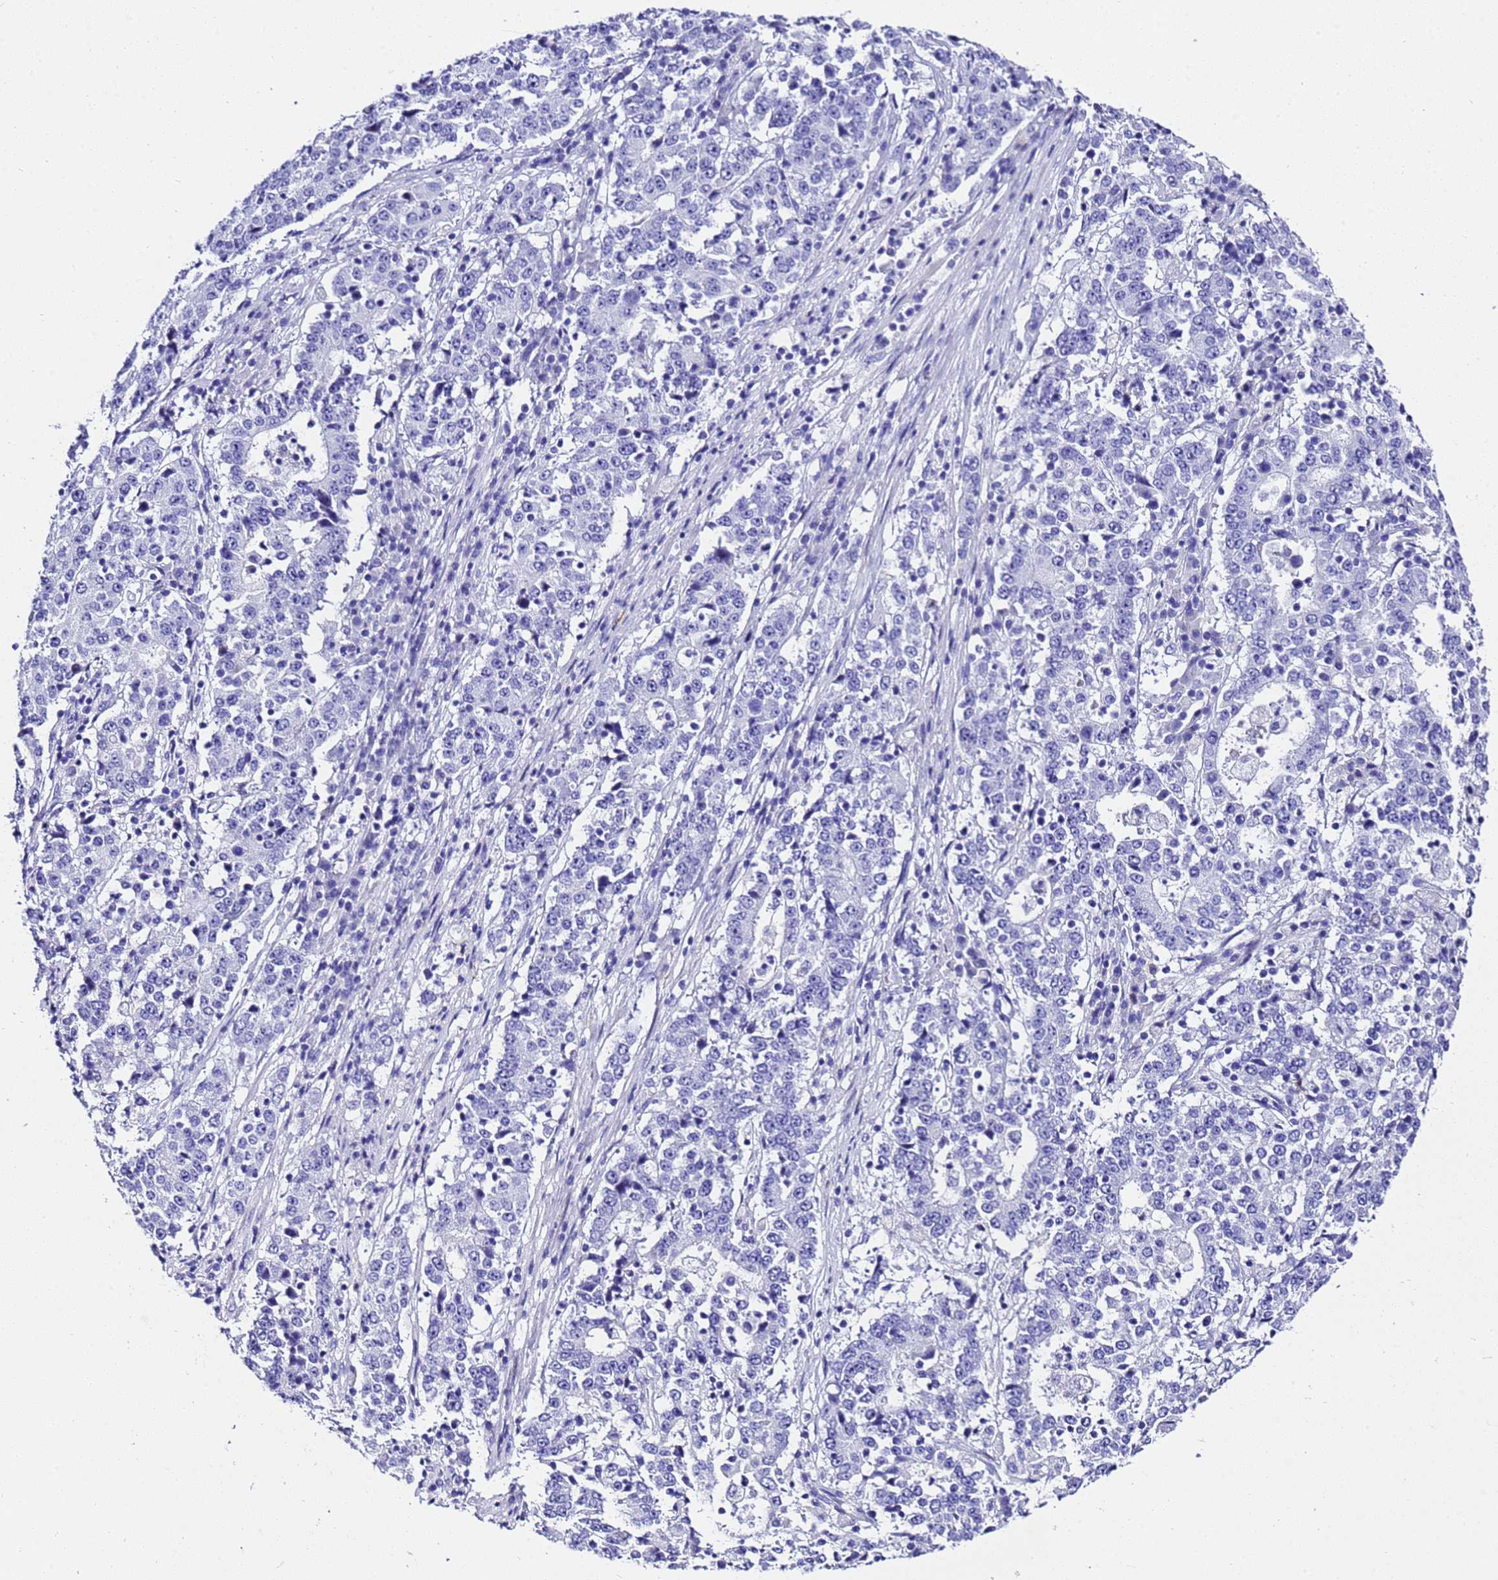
{"staining": {"intensity": "negative", "quantity": "none", "location": "none"}, "tissue": "stomach cancer", "cell_type": "Tumor cells", "image_type": "cancer", "snomed": [{"axis": "morphology", "description": "Adenocarcinoma, NOS"}, {"axis": "topography", "description": "Stomach"}], "caption": "Histopathology image shows no significant protein expression in tumor cells of stomach adenocarcinoma.", "gene": "UGT2B10", "patient": {"sex": "male", "age": 59}}